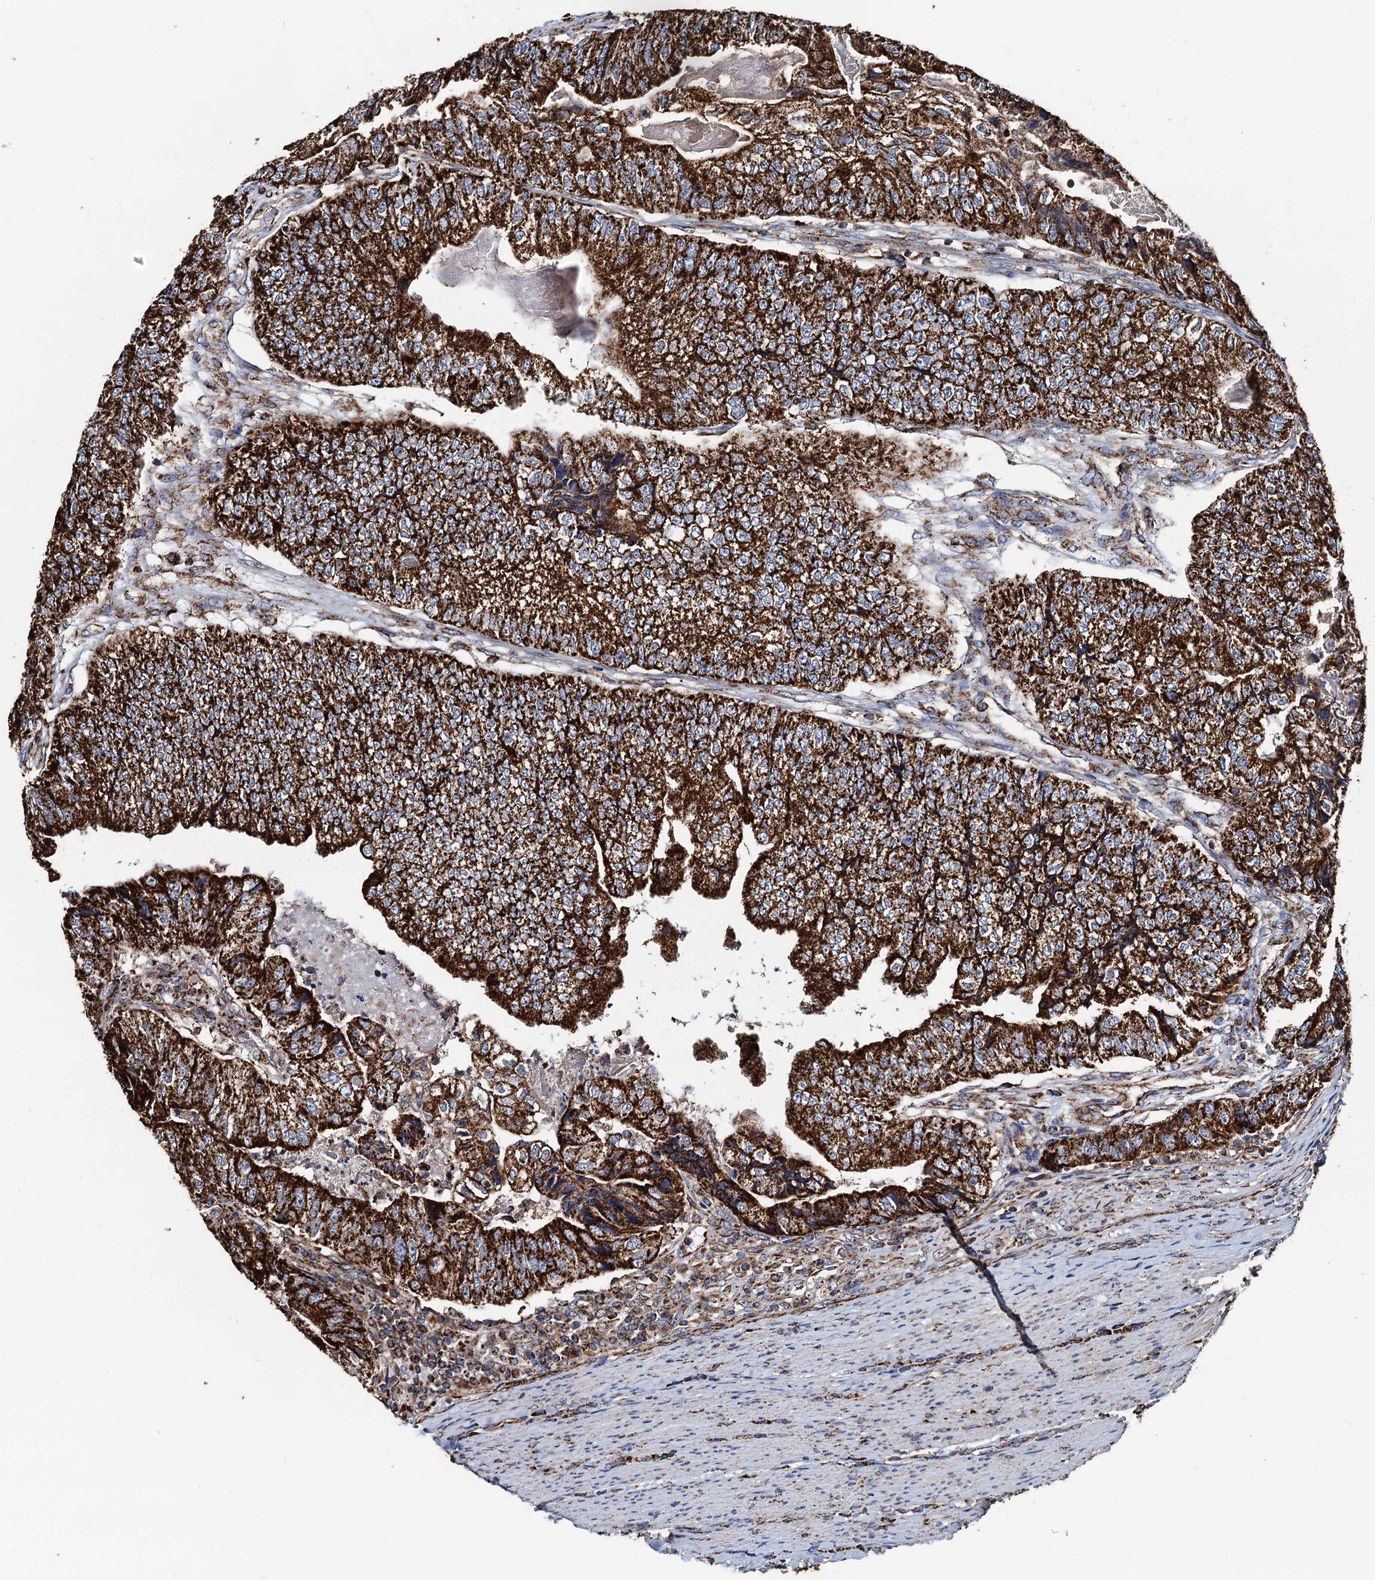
{"staining": {"intensity": "strong", "quantity": ">75%", "location": "cytoplasmic/membranous"}, "tissue": "colorectal cancer", "cell_type": "Tumor cells", "image_type": "cancer", "snomed": [{"axis": "morphology", "description": "Adenocarcinoma, NOS"}, {"axis": "topography", "description": "Colon"}], "caption": "The image displays immunohistochemical staining of colorectal adenocarcinoma. There is strong cytoplasmic/membranous expression is appreciated in approximately >75% of tumor cells.", "gene": "AAGAB", "patient": {"sex": "female", "age": 67}}